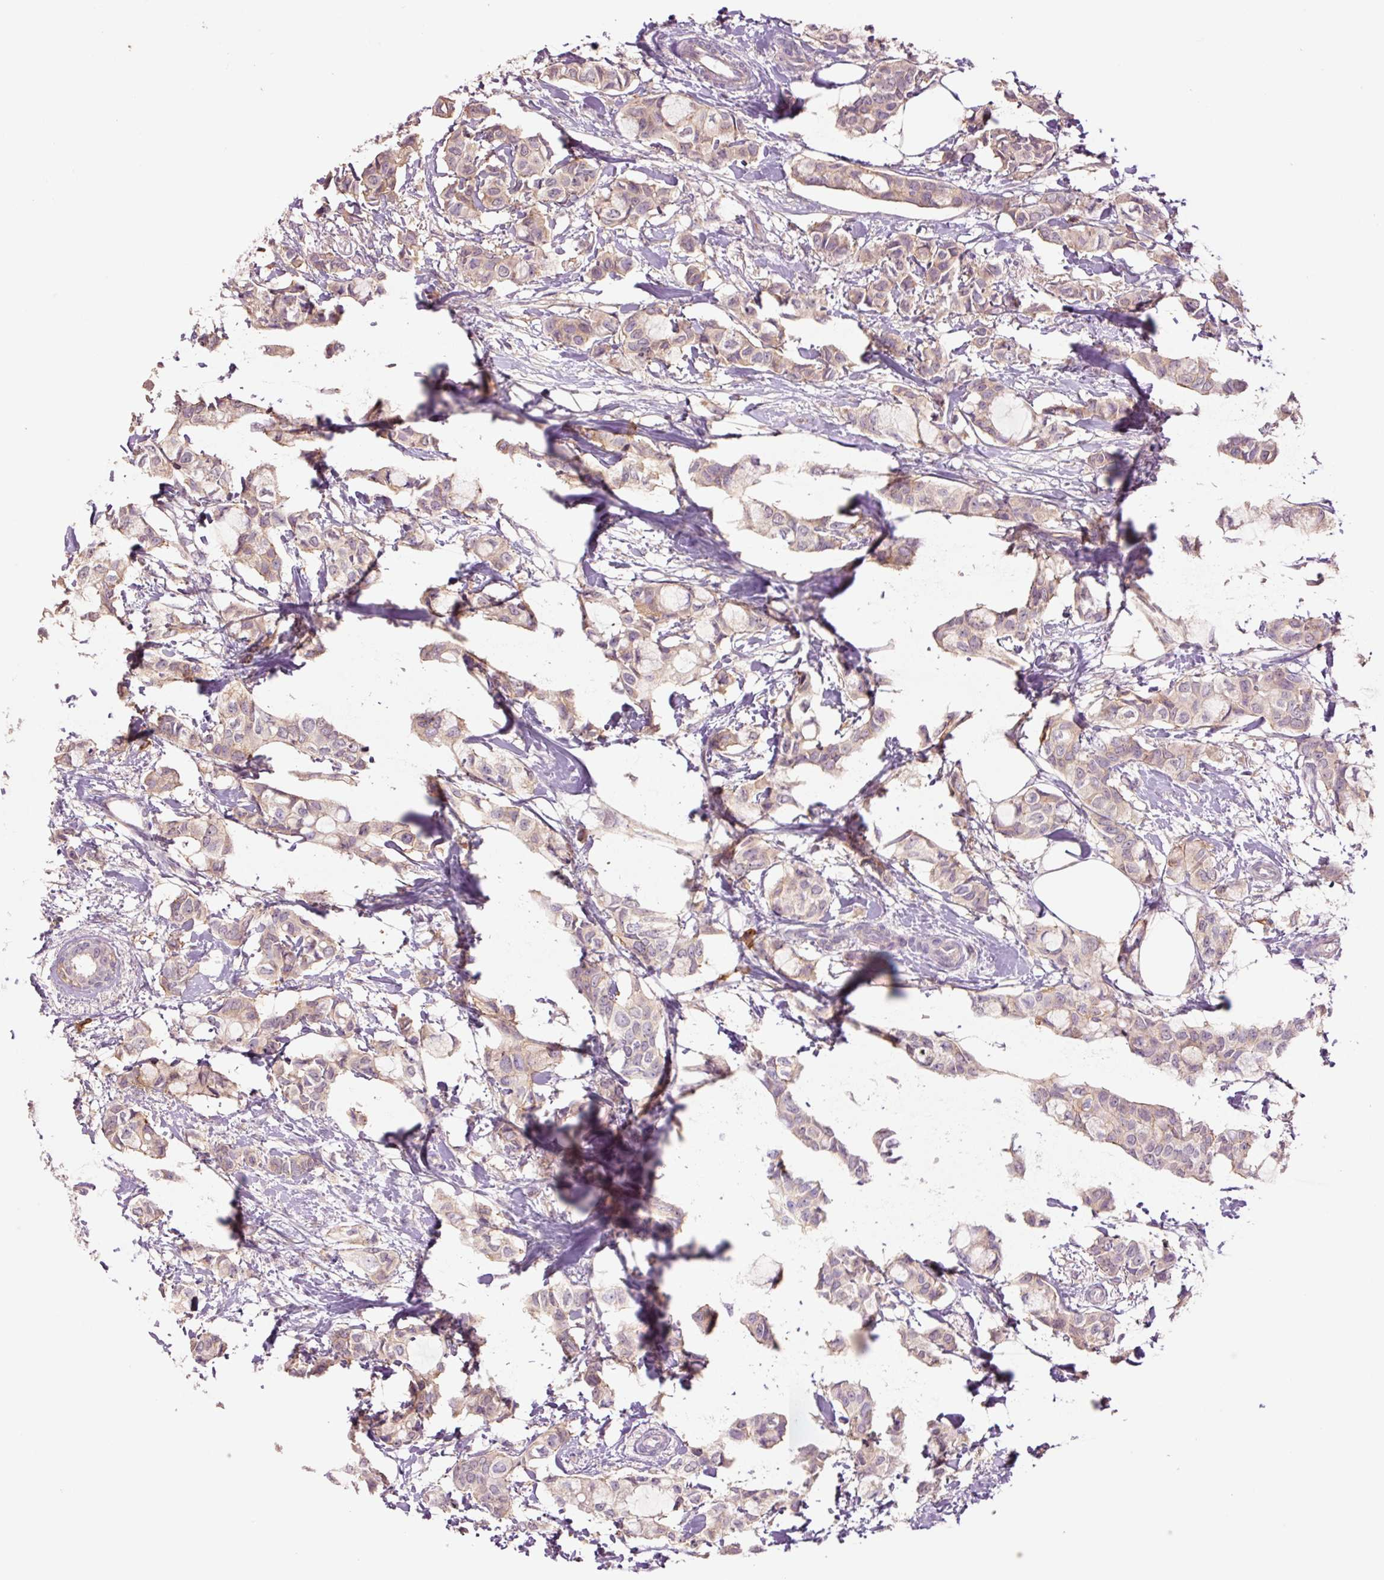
{"staining": {"intensity": "moderate", "quantity": "25%-75%", "location": "cytoplasmic/membranous"}, "tissue": "breast cancer", "cell_type": "Tumor cells", "image_type": "cancer", "snomed": [{"axis": "morphology", "description": "Duct carcinoma"}, {"axis": "topography", "description": "Breast"}], "caption": "Protein staining of breast infiltrating ductal carcinoma tissue displays moderate cytoplasmic/membranous staining in approximately 25%-75% of tumor cells. Nuclei are stained in blue.", "gene": "SLC1A4", "patient": {"sex": "female", "age": 73}}